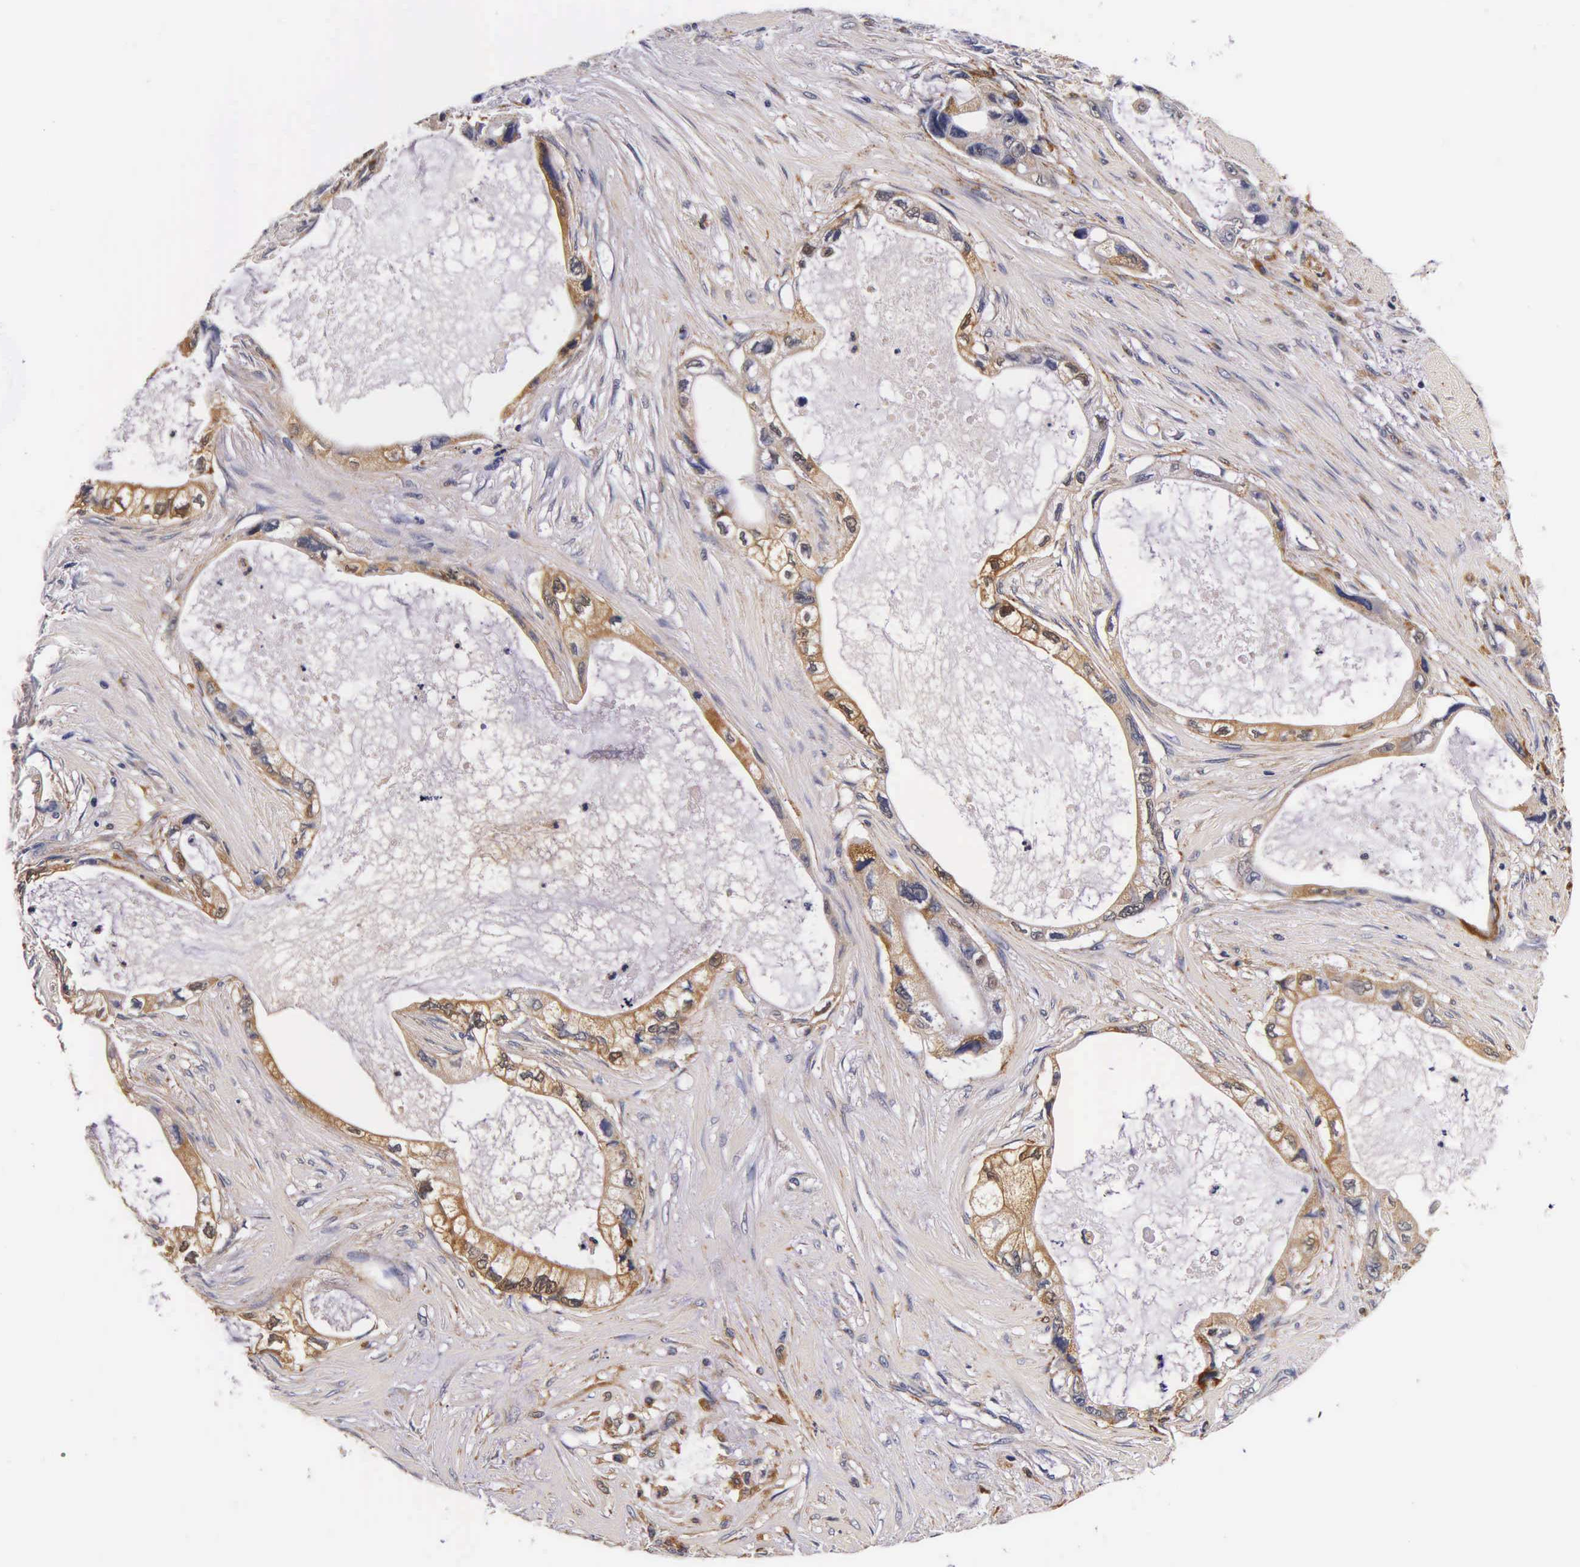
{"staining": {"intensity": "strong", "quantity": ">75%", "location": "cytoplasmic/membranous"}, "tissue": "pancreatic cancer", "cell_type": "Tumor cells", "image_type": "cancer", "snomed": [{"axis": "morphology", "description": "Adenocarcinoma, NOS"}, {"axis": "topography", "description": "Pancreas"}, {"axis": "topography", "description": "Stomach, upper"}], "caption": "Adenocarcinoma (pancreatic) tissue demonstrates strong cytoplasmic/membranous positivity in about >75% of tumor cells, visualized by immunohistochemistry. (DAB IHC, brown staining for protein, blue staining for nuclei).", "gene": "CTSB", "patient": {"sex": "male", "age": 77}}